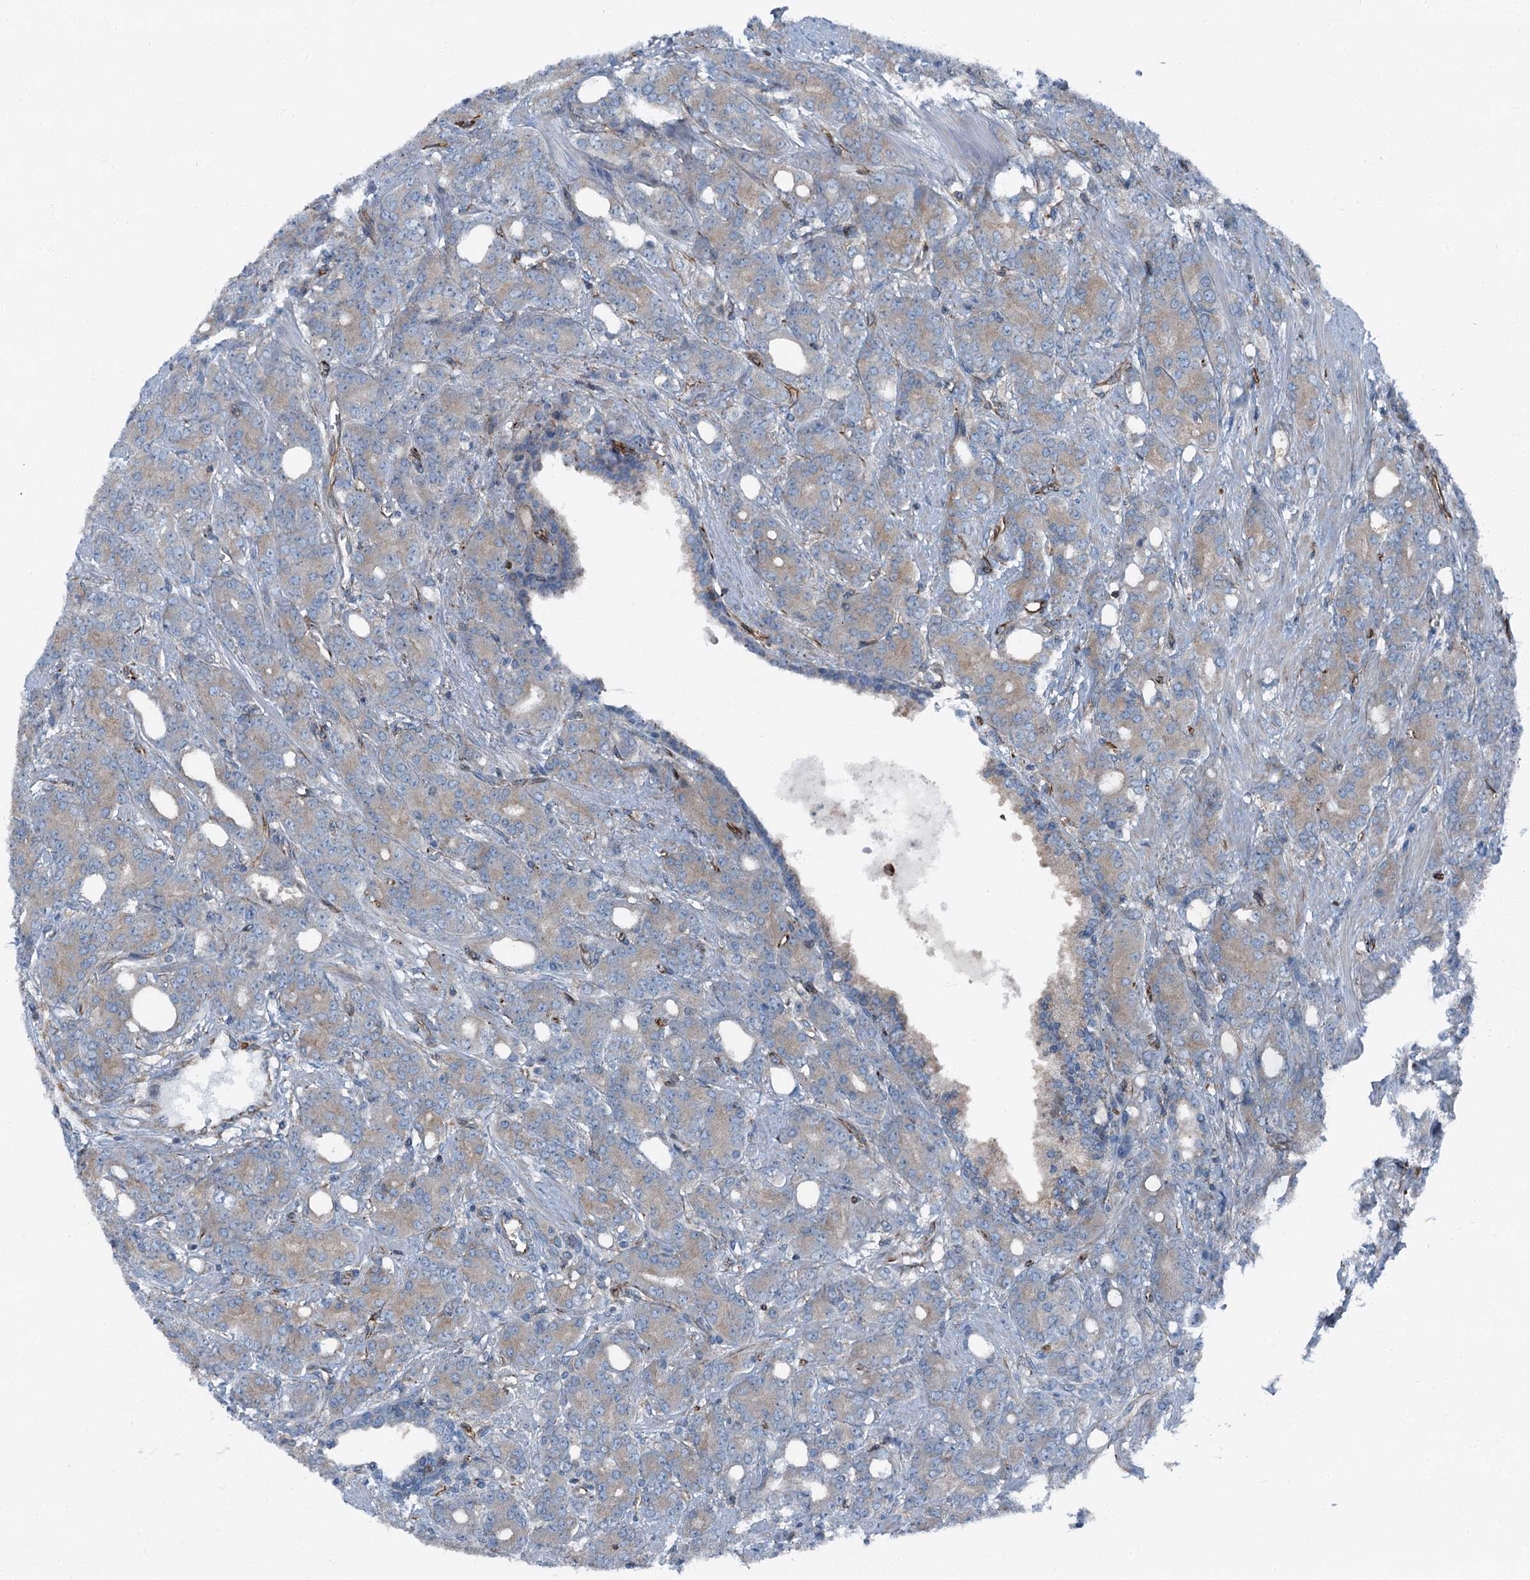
{"staining": {"intensity": "weak", "quantity": "25%-75%", "location": "cytoplasmic/membranous"}, "tissue": "prostate cancer", "cell_type": "Tumor cells", "image_type": "cancer", "snomed": [{"axis": "morphology", "description": "Adenocarcinoma, High grade"}, {"axis": "topography", "description": "Prostate"}], "caption": "Immunohistochemical staining of human prostate high-grade adenocarcinoma demonstrates weak cytoplasmic/membranous protein expression in about 25%-75% of tumor cells.", "gene": "AXL", "patient": {"sex": "male", "age": 62}}